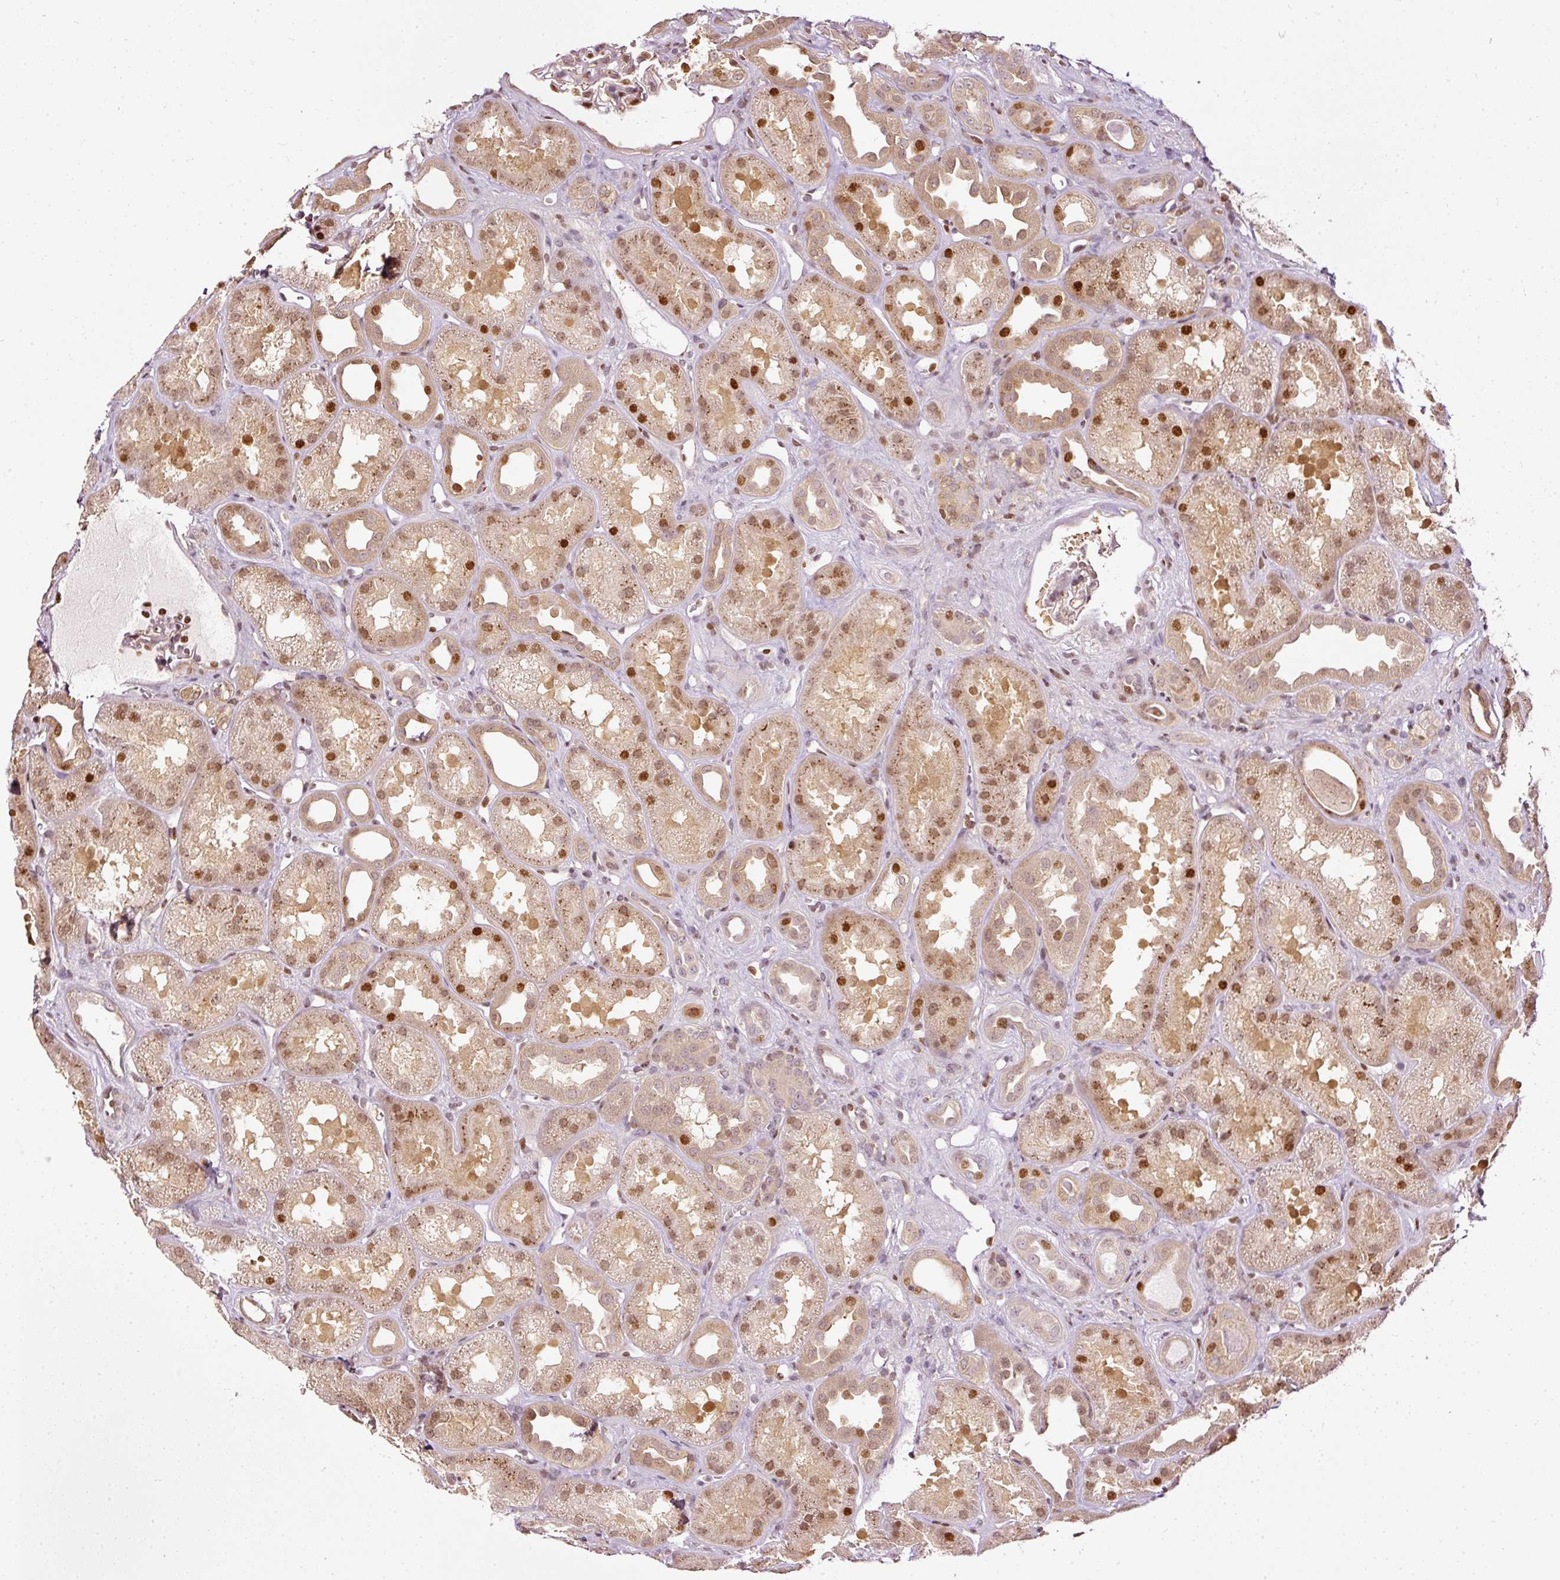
{"staining": {"intensity": "moderate", "quantity": "25%-75%", "location": "nuclear"}, "tissue": "kidney", "cell_type": "Cells in glomeruli", "image_type": "normal", "snomed": [{"axis": "morphology", "description": "Normal tissue, NOS"}, {"axis": "topography", "description": "Kidney"}], "caption": "Brown immunohistochemical staining in benign human kidney demonstrates moderate nuclear staining in approximately 25%-75% of cells in glomeruli.", "gene": "ZNF778", "patient": {"sex": "male", "age": 61}}